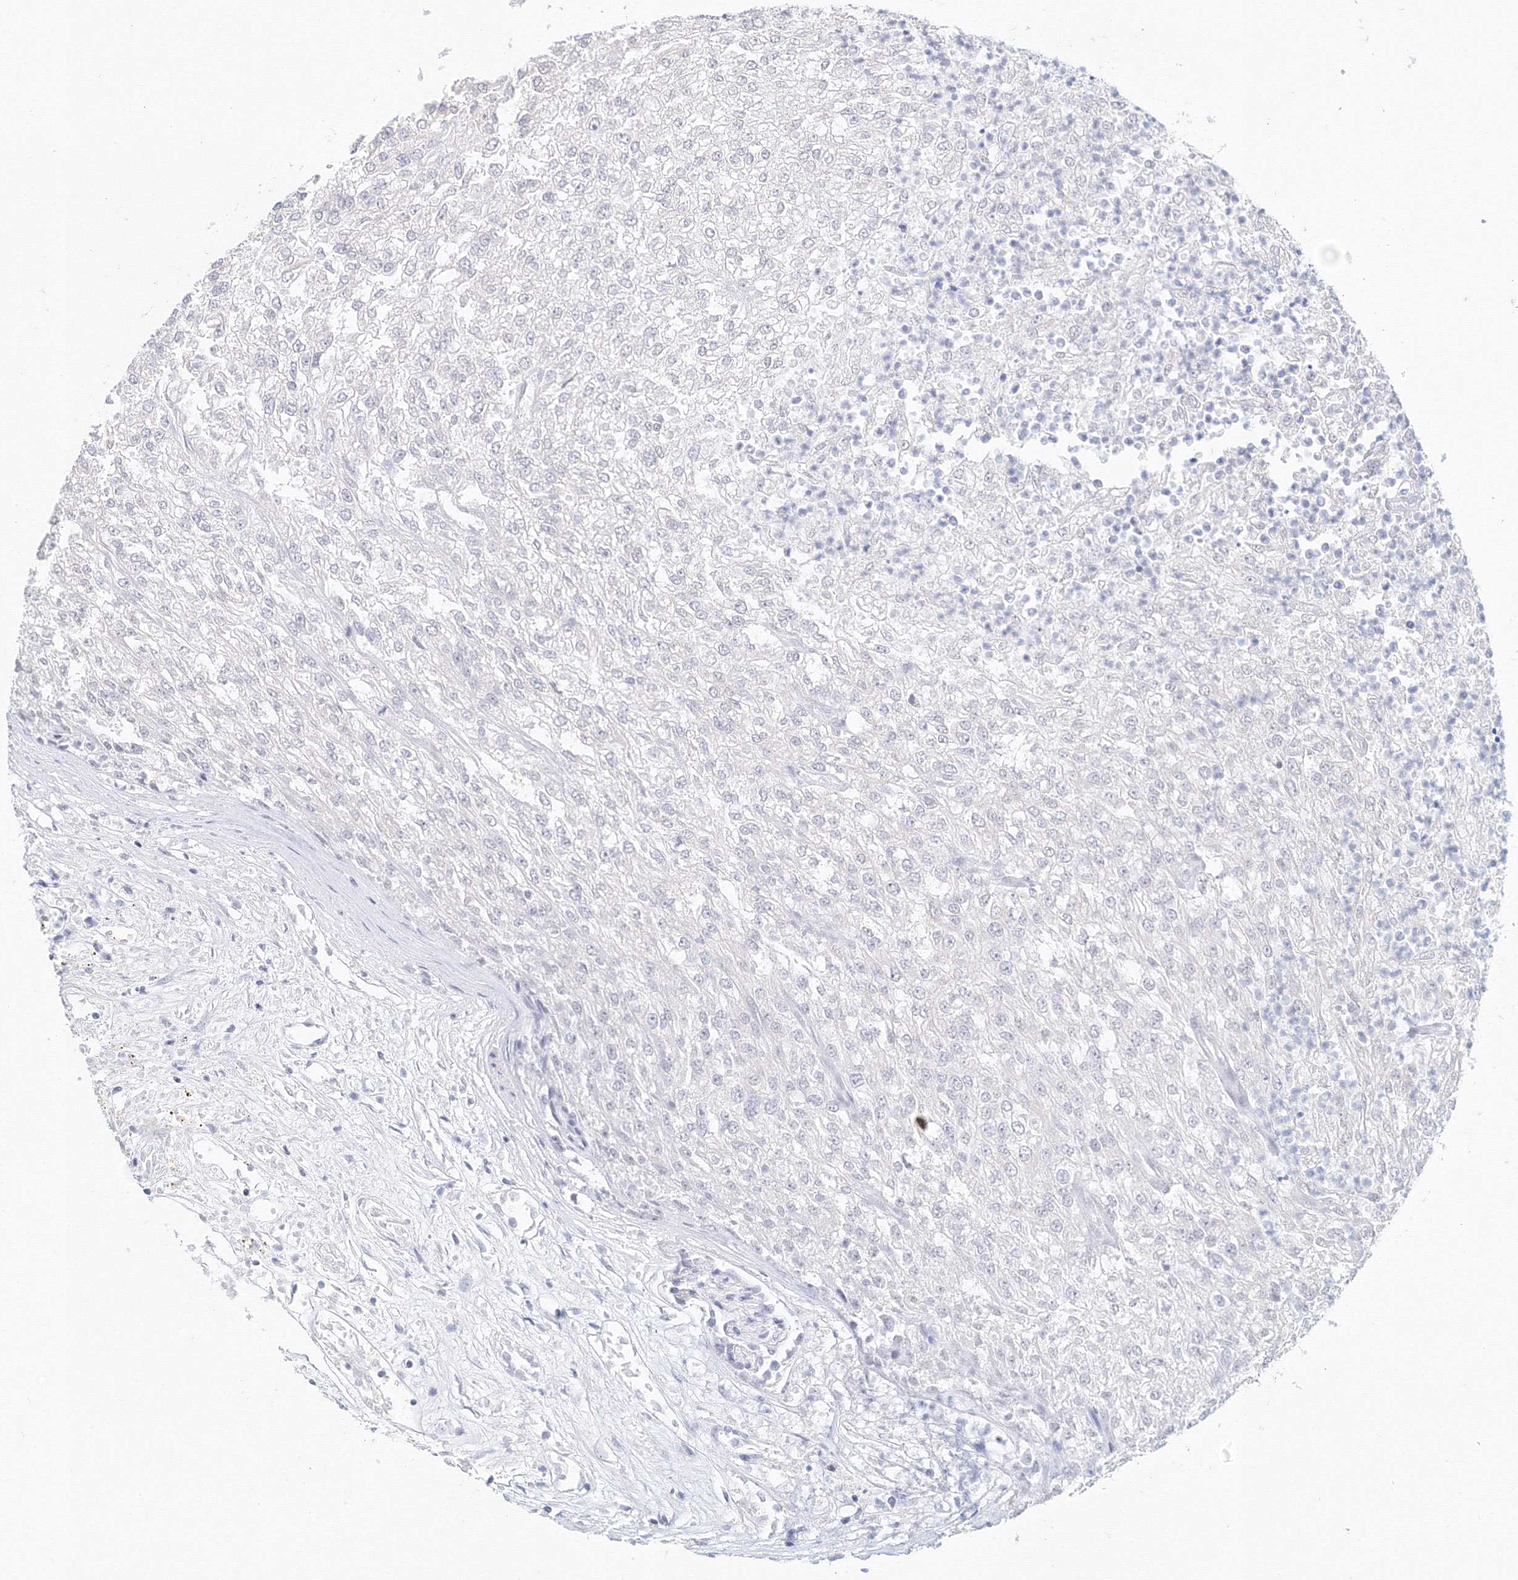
{"staining": {"intensity": "negative", "quantity": "none", "location": "none"}, "tissue": "renal cancer", "cell_type": "Tumor cells", "image_type": "cancer", "snomed": [{"axis": "morphology", "description": "Adenocarcinoma, NOS"}, {"axis": "topography", "description": "Kidney"}], "caption": "DAB immunohistochemical staining of human adenocarcinoma (renal) exhibits no significant expression in tumor cells. (Stains: DAB immunohistochemistry with hematoxylin counter stain, Microscopy: brightfield microscopy at high magnification).", "gene": "SLC7A7", "patient": {"sex": "female", "age": 54}}